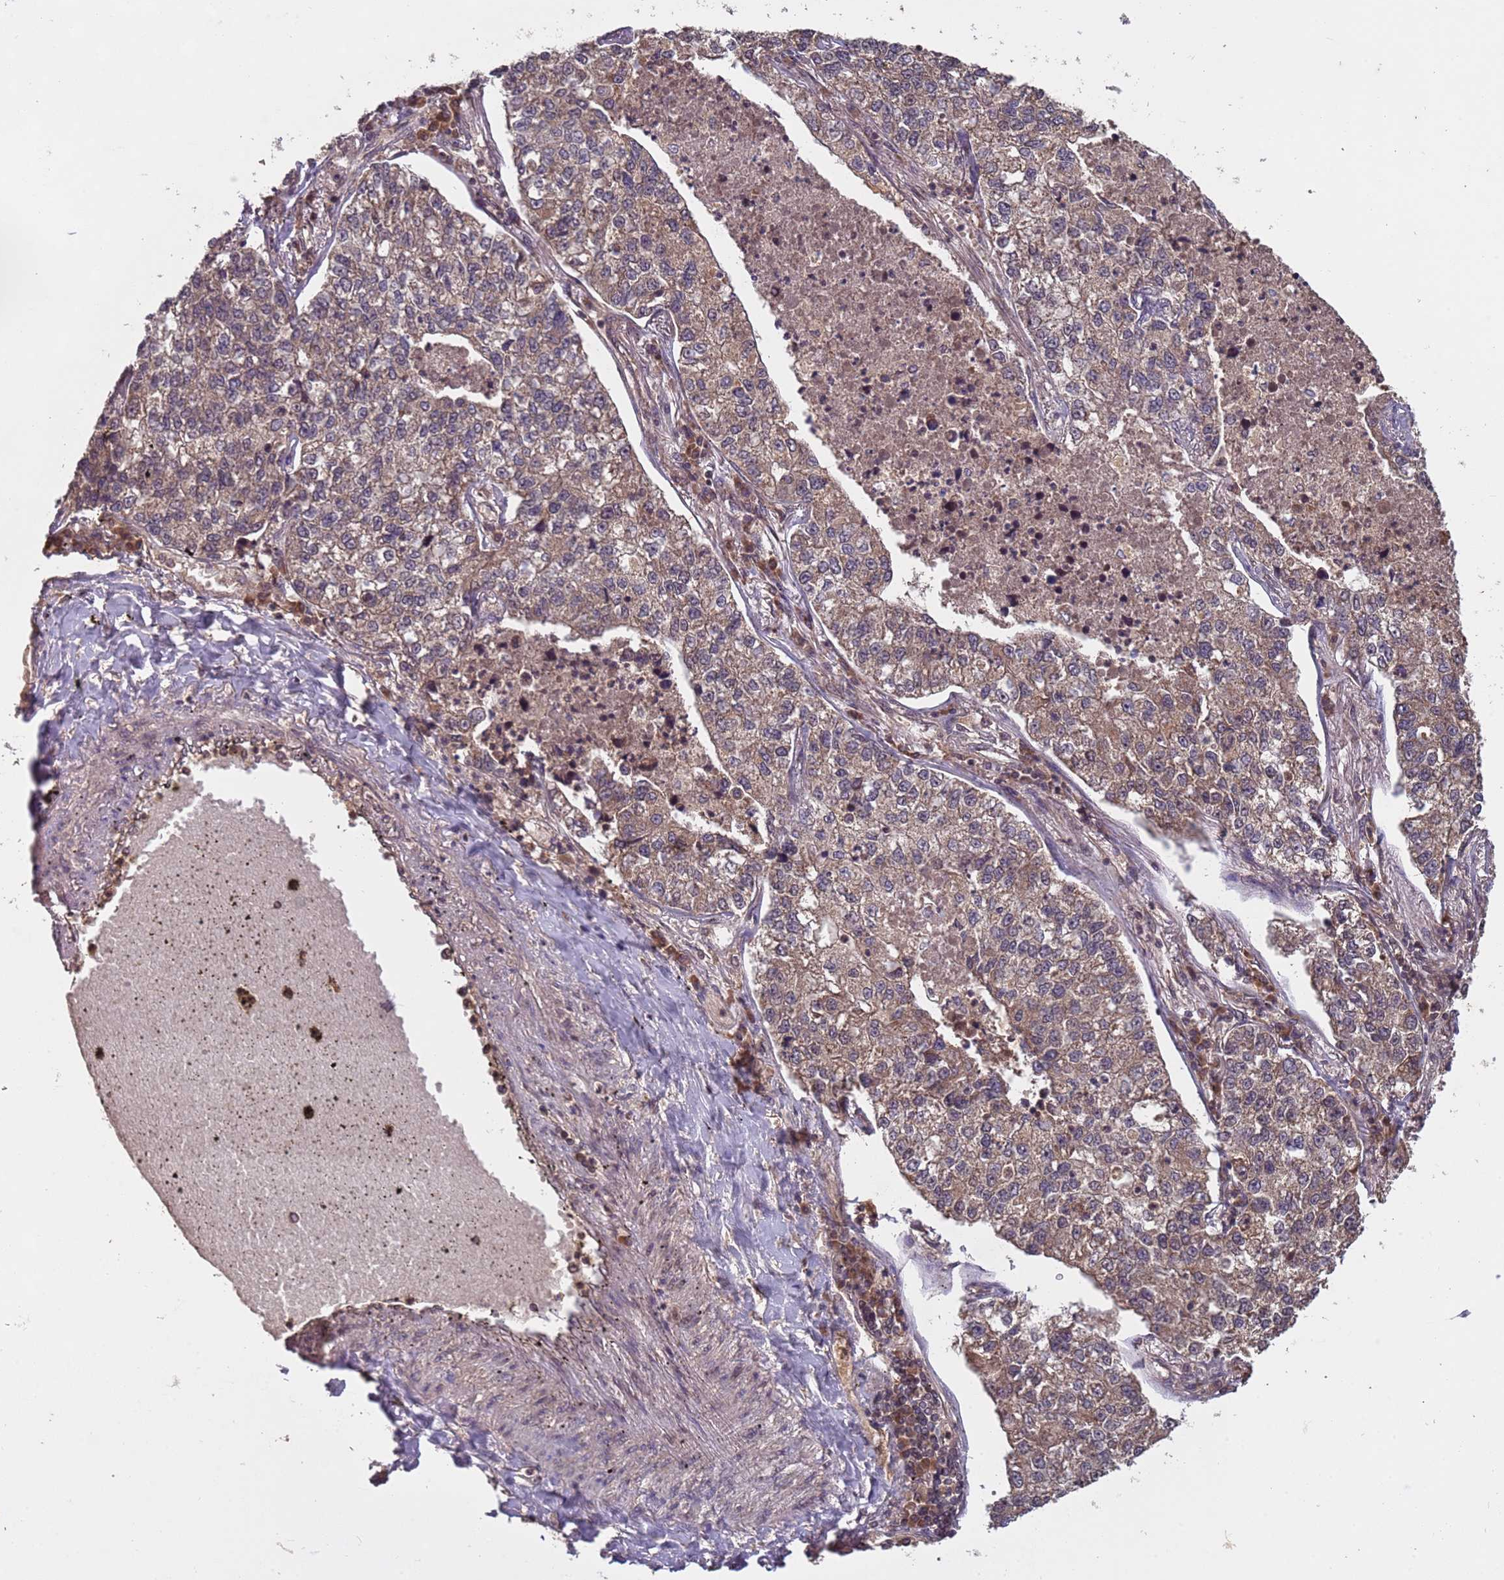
{"staining": {"intensity": "weak", "quantity": ">75%", "location": "cytoplasmic/membranous"}, "tissue": "lung cancer", "cell_type": "Tumor cells", "image_type": "cancer", "snomed": [{"axis": "morphology", "description": "Adenocarcinoma, NOS"}, {"axis": "topography", "description": "Lung"}], "caption": "A brown stain labels weak cytoplasmic/membranous positivity of a protein in human lung cancer tumor cells. (DAB (3,3'-diaminobenzidine) IHC, brown staining for protein, blue staining for nuclei).", "gene": "ERI1", "patient": {"sex": "male", "age": 49}}